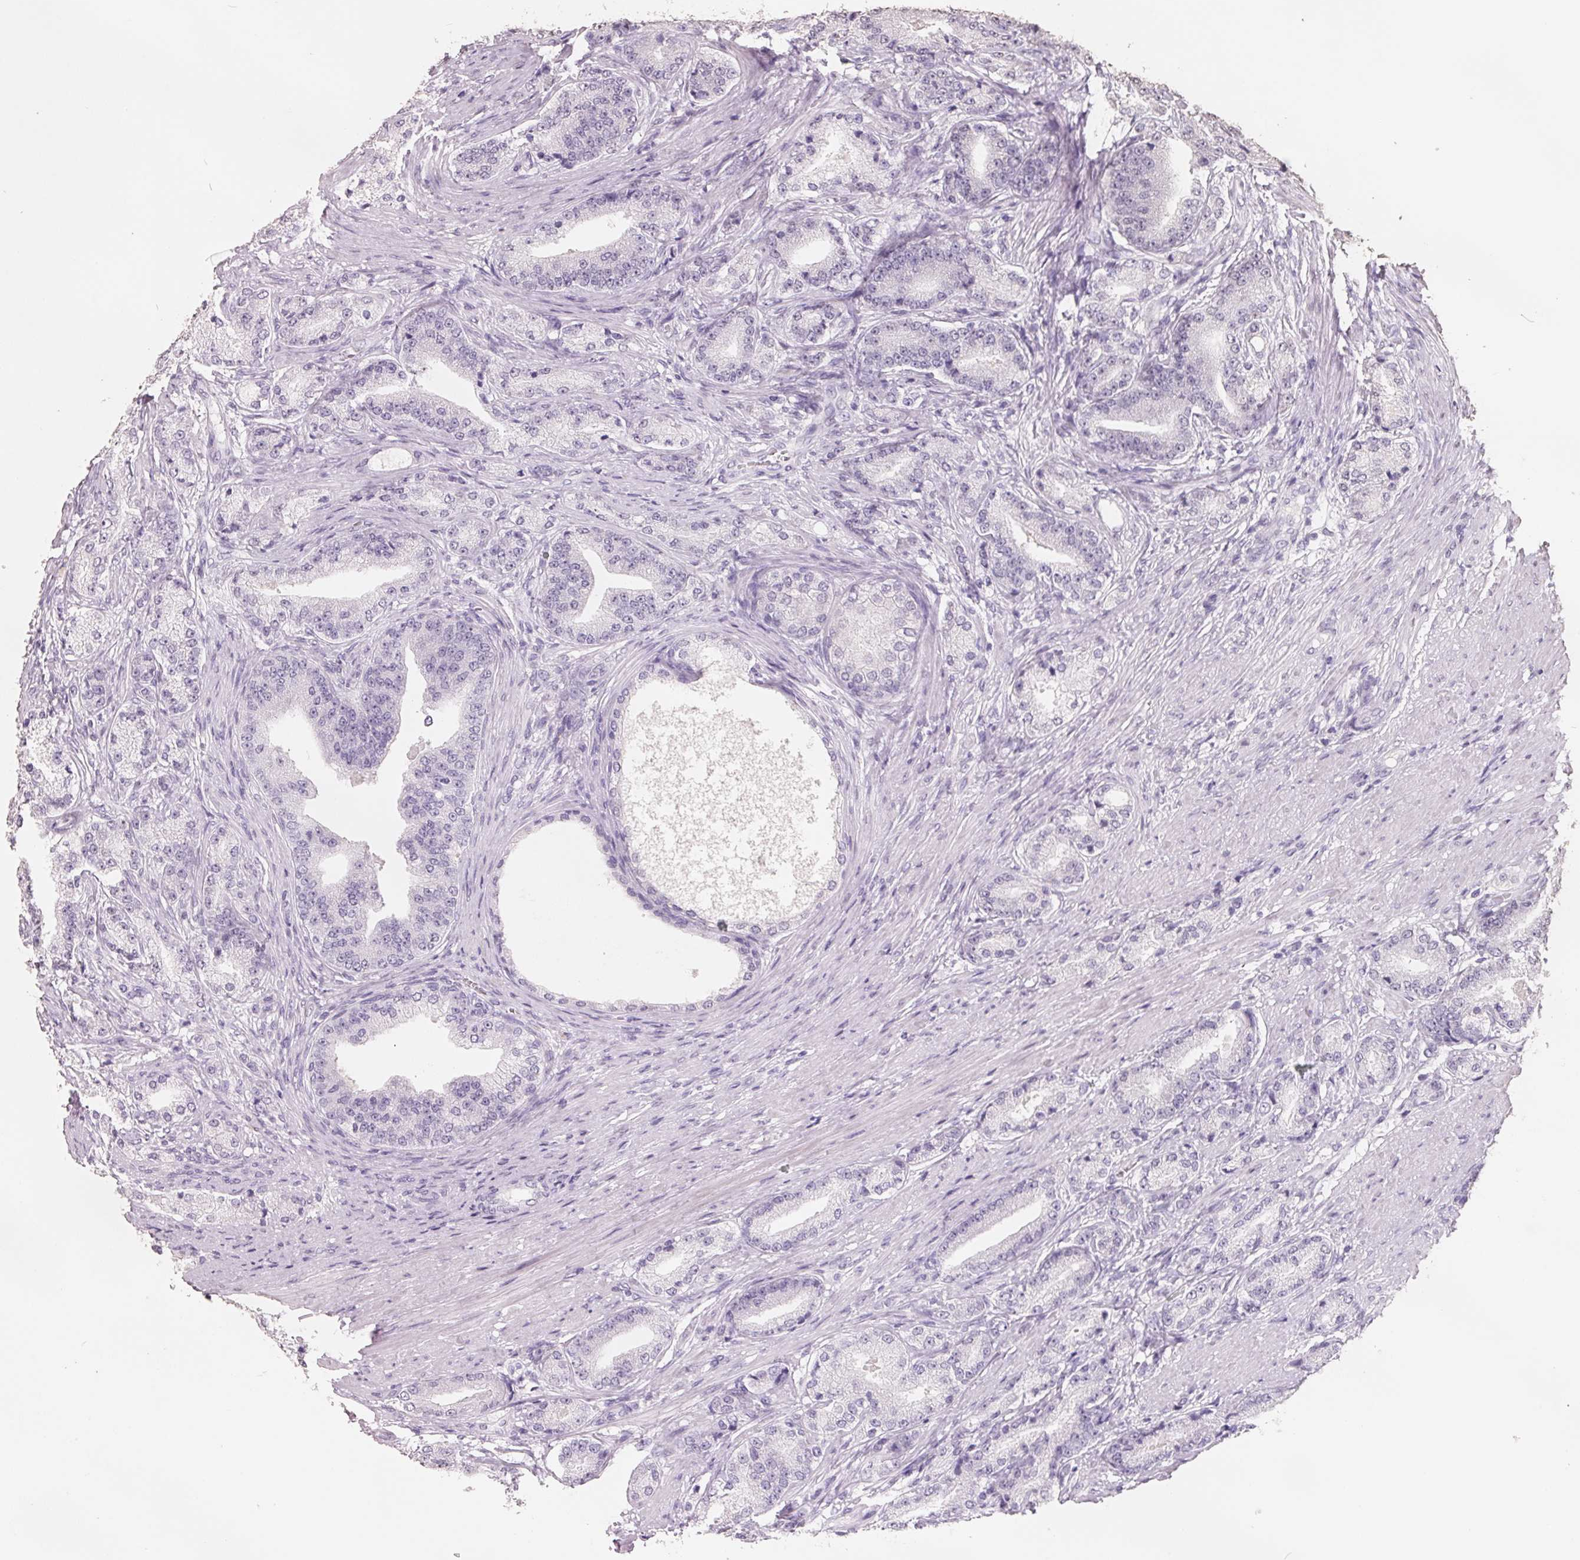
{"staining": {"intensity": "negative", "quantity": "none", "location": "none"}, "tissue": "prostate cancer", "cell_type": "Tumor cells", "image_type": "cancer", "snomed": [{"axis": "morphology", "description": "Adenocarcinoma, High grade"}, {"axis": "topography", "description": "Prostate and seminal vesicle, NOS"}], "caption": "Immunohistochemistry (IHC) of prostate adenocarcinoma (high-grade) displays no positivity in tumor cells.", "gene": "FTCD", "patient": {"sex": "male", "age": 61}}